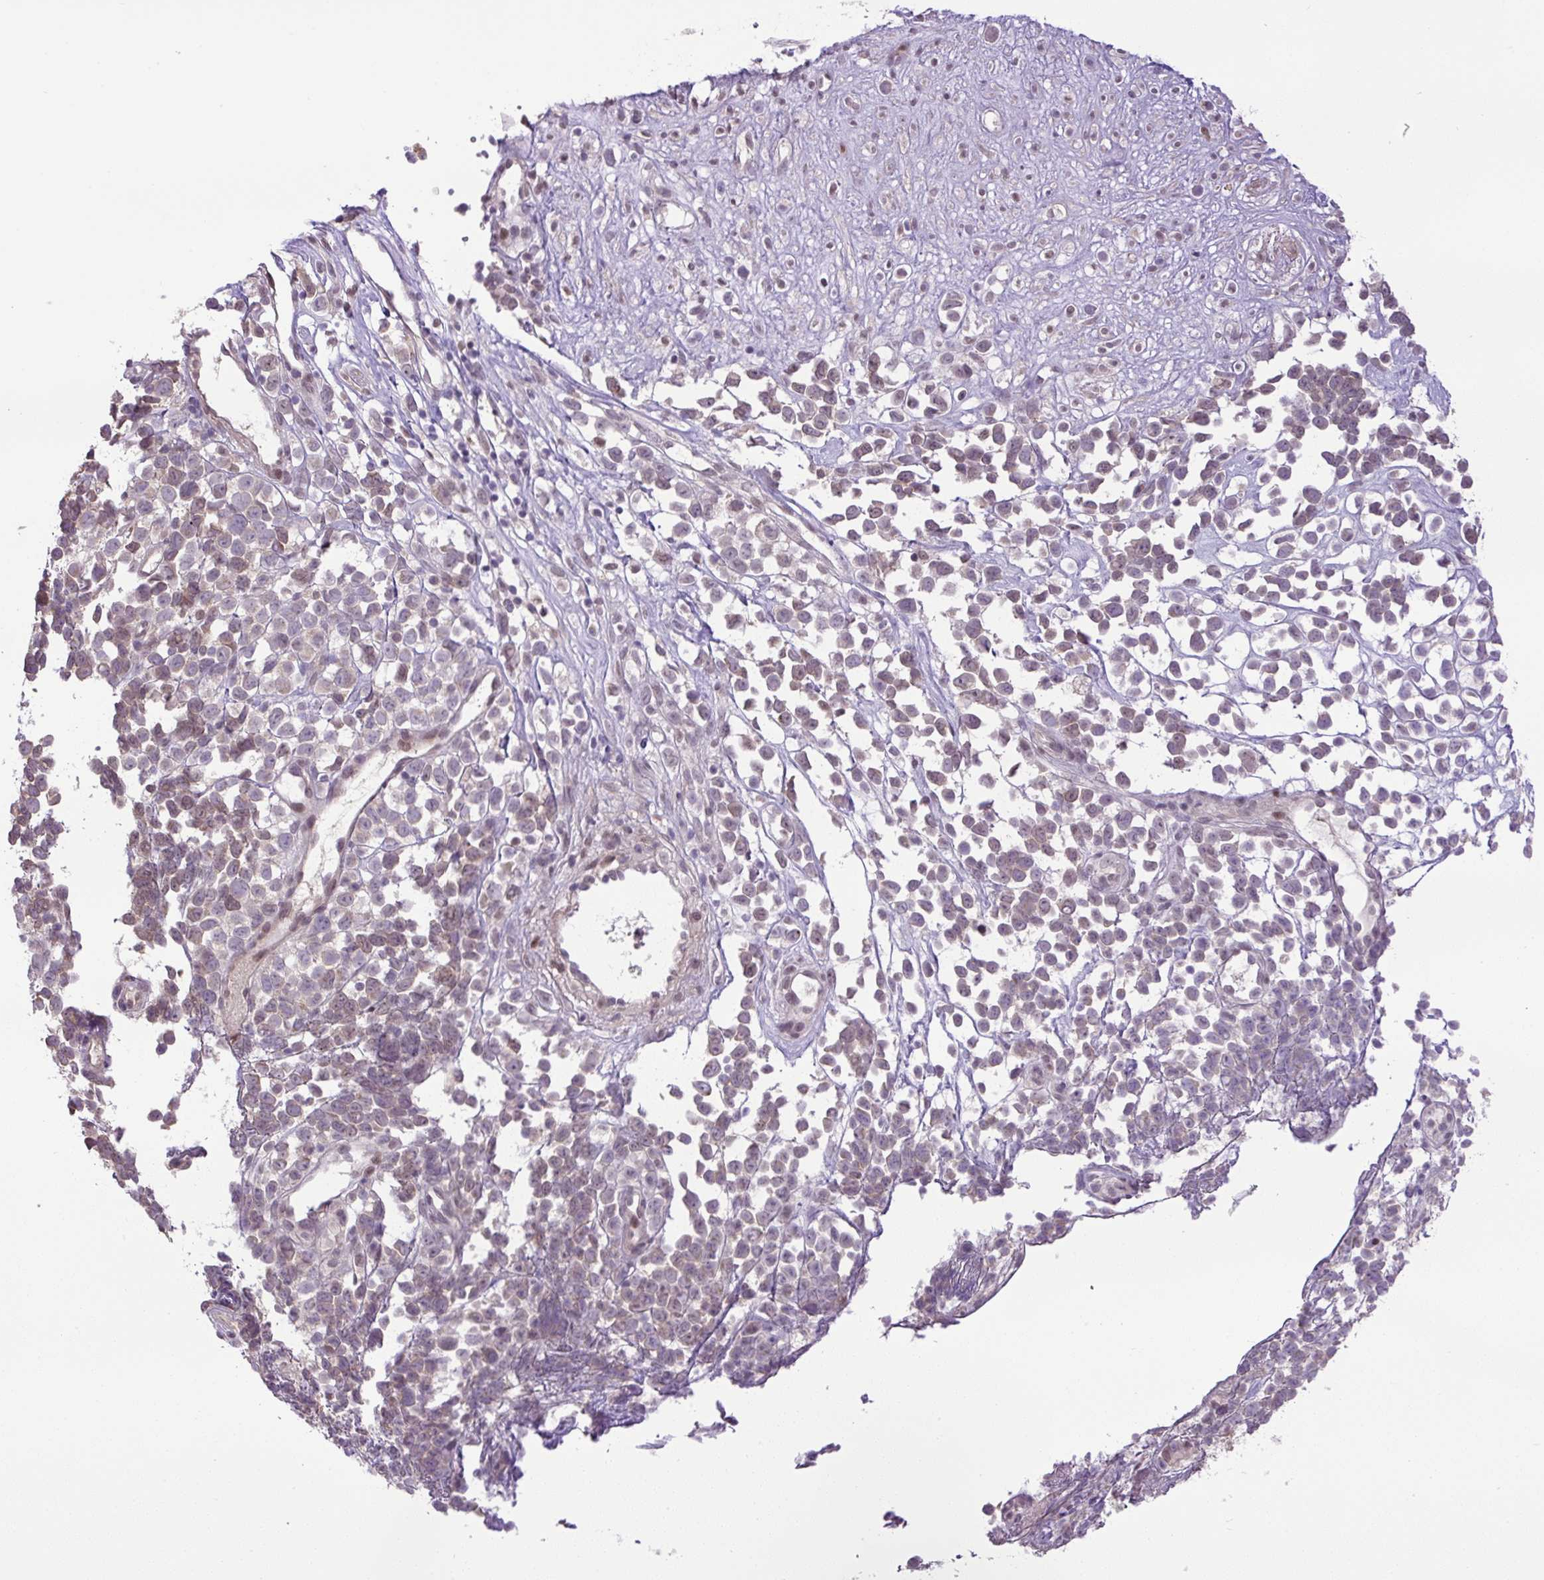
{"staining": {"intensity": "weak", "quantity": "25%-75%", "location": "nuclear"}, "tissue": "melanoma", "cell_type": "Tumor cells", "image_type": "cancer", "snomed": [{"axis": "morphology", "description": "Malignant melanoma, NOS"}, {"axis": "topography", "description": "Nose, NOS"}], "caption": "Protein staining of melanoma tissue displays weak nuclear staining in approximately 25%-75% of tumor cells.", "gene": "KPNA1", "patient": {"sex": "female", "age": 48}}